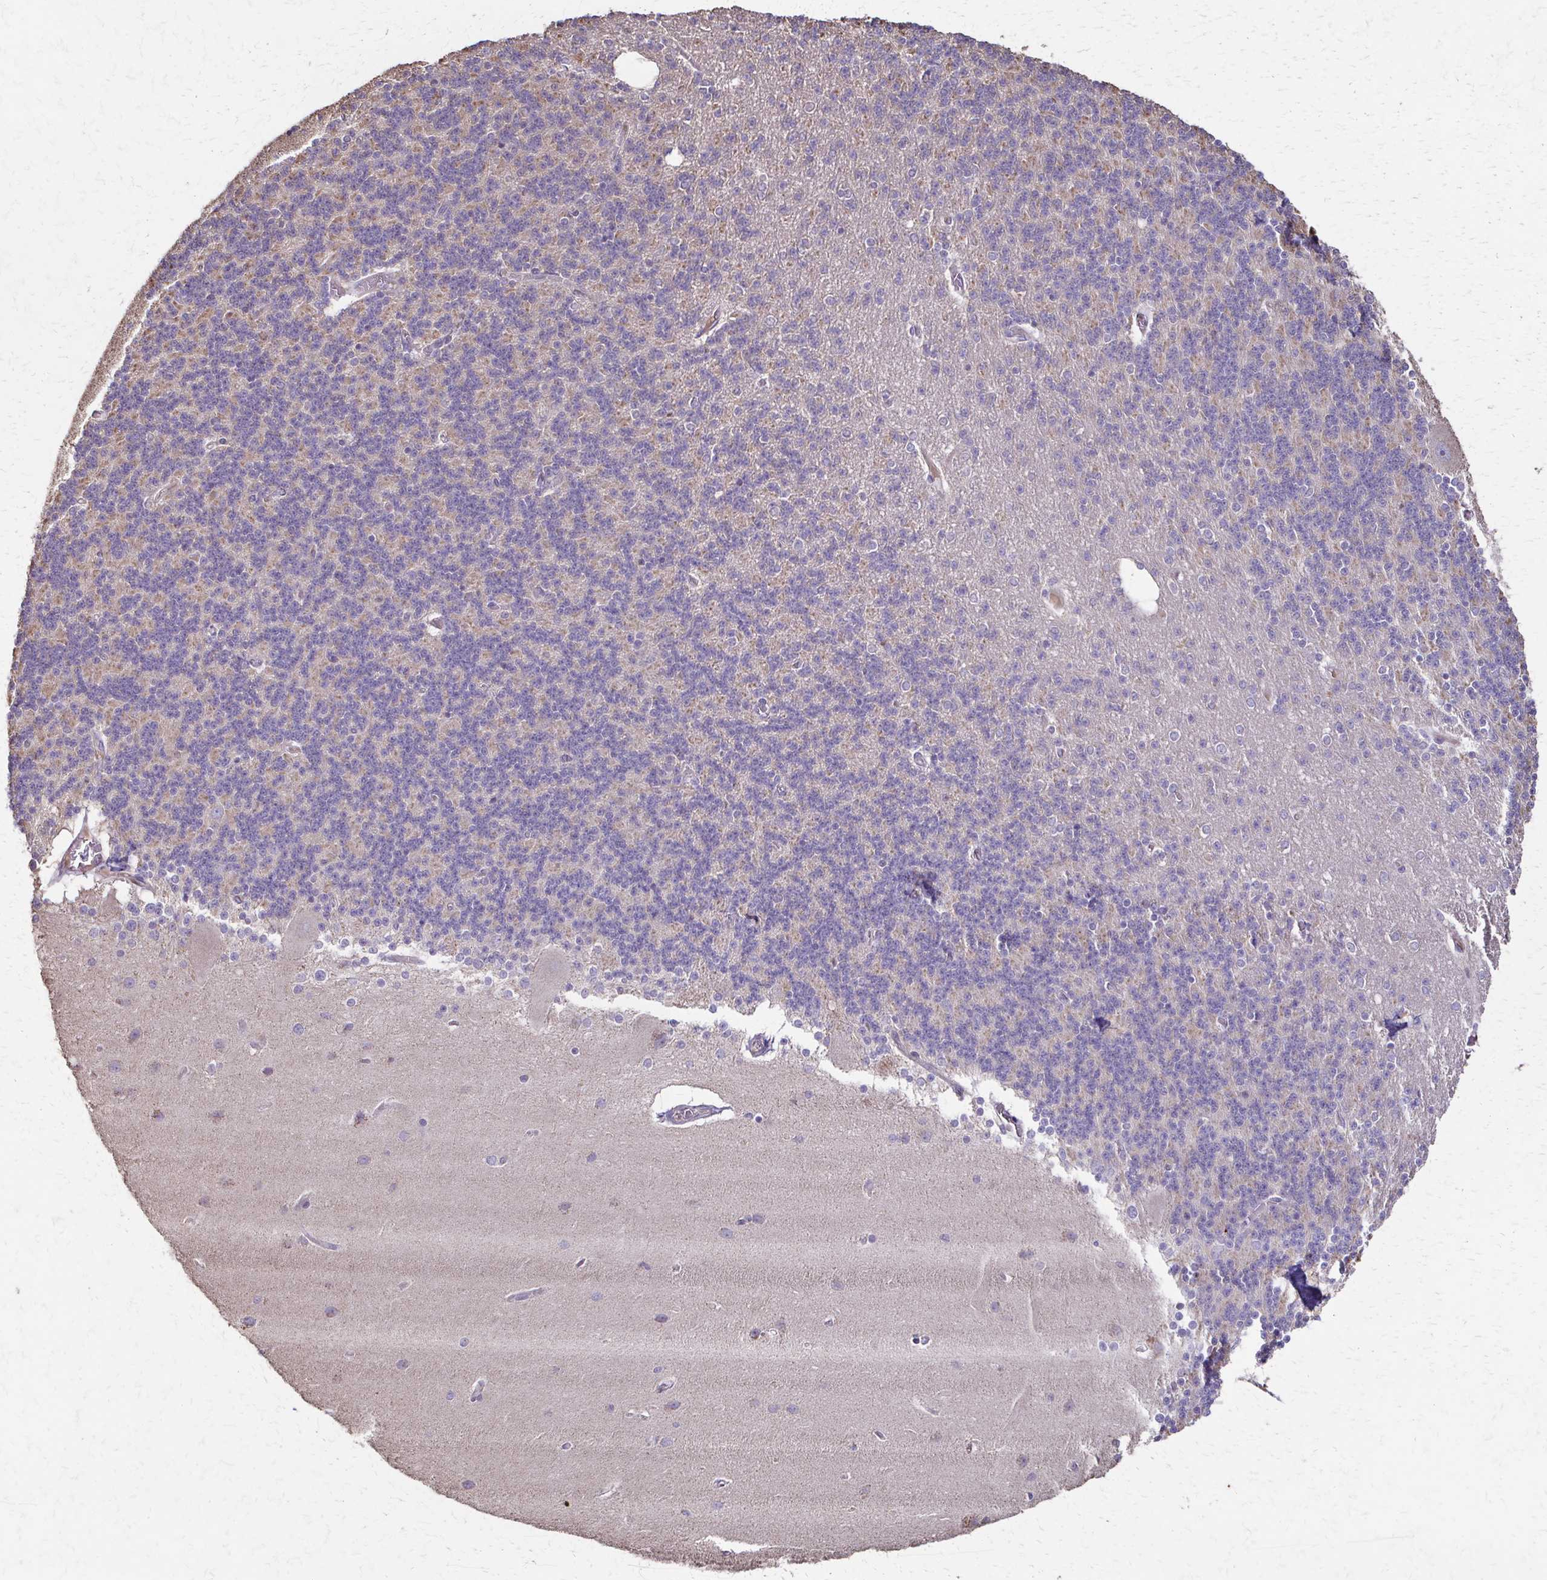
{"staining": {"intensity": "negative", "quantity": "none", "location": "none"}, "tissue": "cerebellum", "cell_type": "Cells in granular layer", "image_type": "normal", "snomed": [{"axis": "morphology", "description": "Normal tissue, NOS"}, {"axis": "topography", "description": "Cerebellum"}], "caption": "This is an immunohistochemistry (IHC) histopathology image of unremarkable human cerebellum. There is no expression in cells in granular layer.", "gene": "IL18BP", "patient": {"sex": "female", "age": 54}}